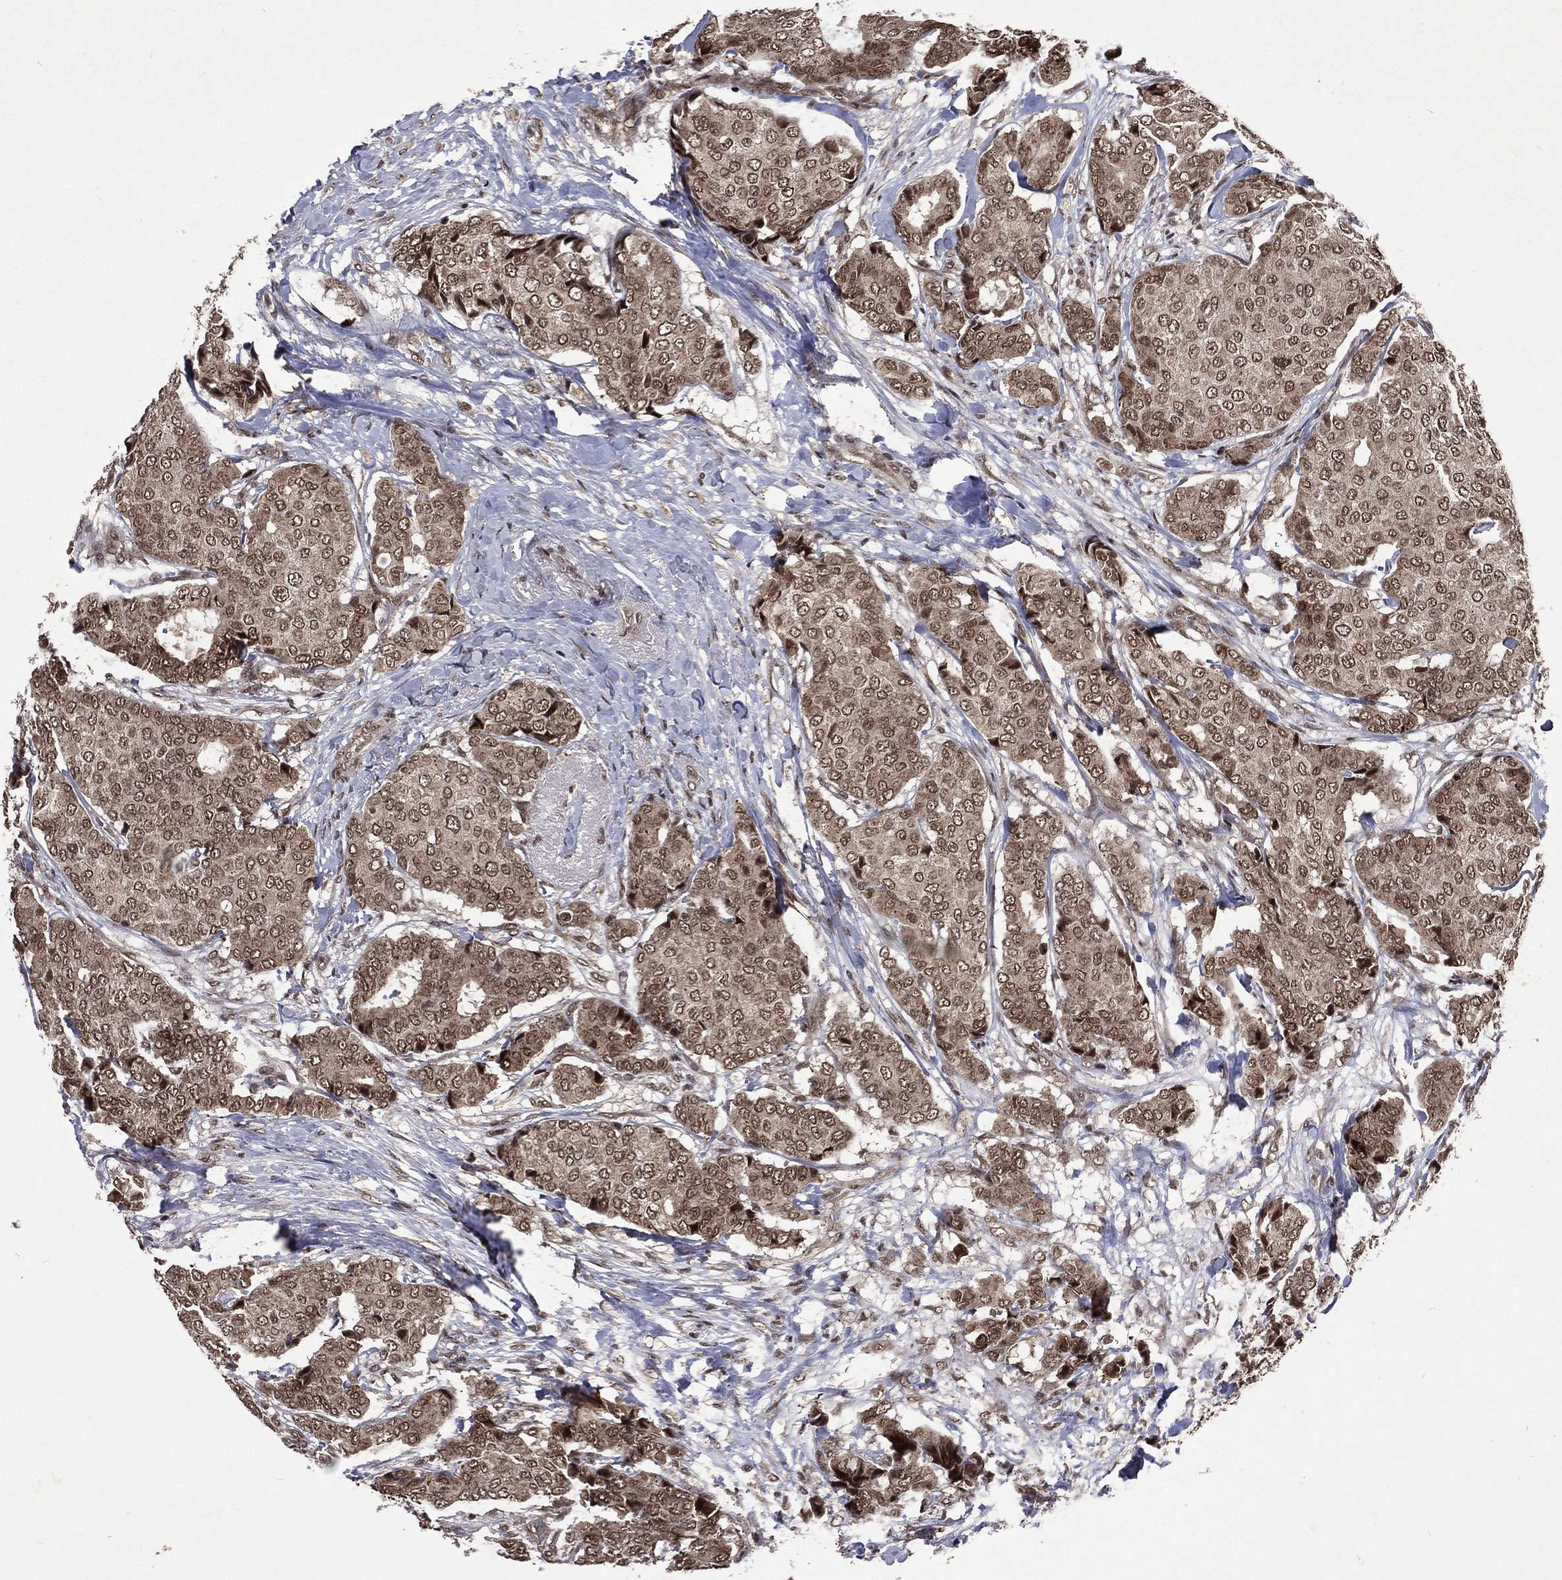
{"staining": {"intensity": "moderate", "quantity": ">75%", "location": "cytoplasmic/membranous,nuclear"}, "tissue": "breast cancer", "cell_type": "Tumor cells", "image_type": "cancer", "snomed": [{"axis": "morphology", "description": "Duct carcinoma"}, {"axis": "topography", "description": "Breast"}], "caption": "Protein analysis of breast intraductal carcinoma tissue shows moderate cytoplasmic/membranous and nuclear staining in about >75% of tumor cells. The protein of interest is stained brown, and the nuclei are stained in blue (DAB IHC with brightfield microscopy, high magnification).", "gene": "DMAP1", "patient": {"sex": "female", "age": 75}}